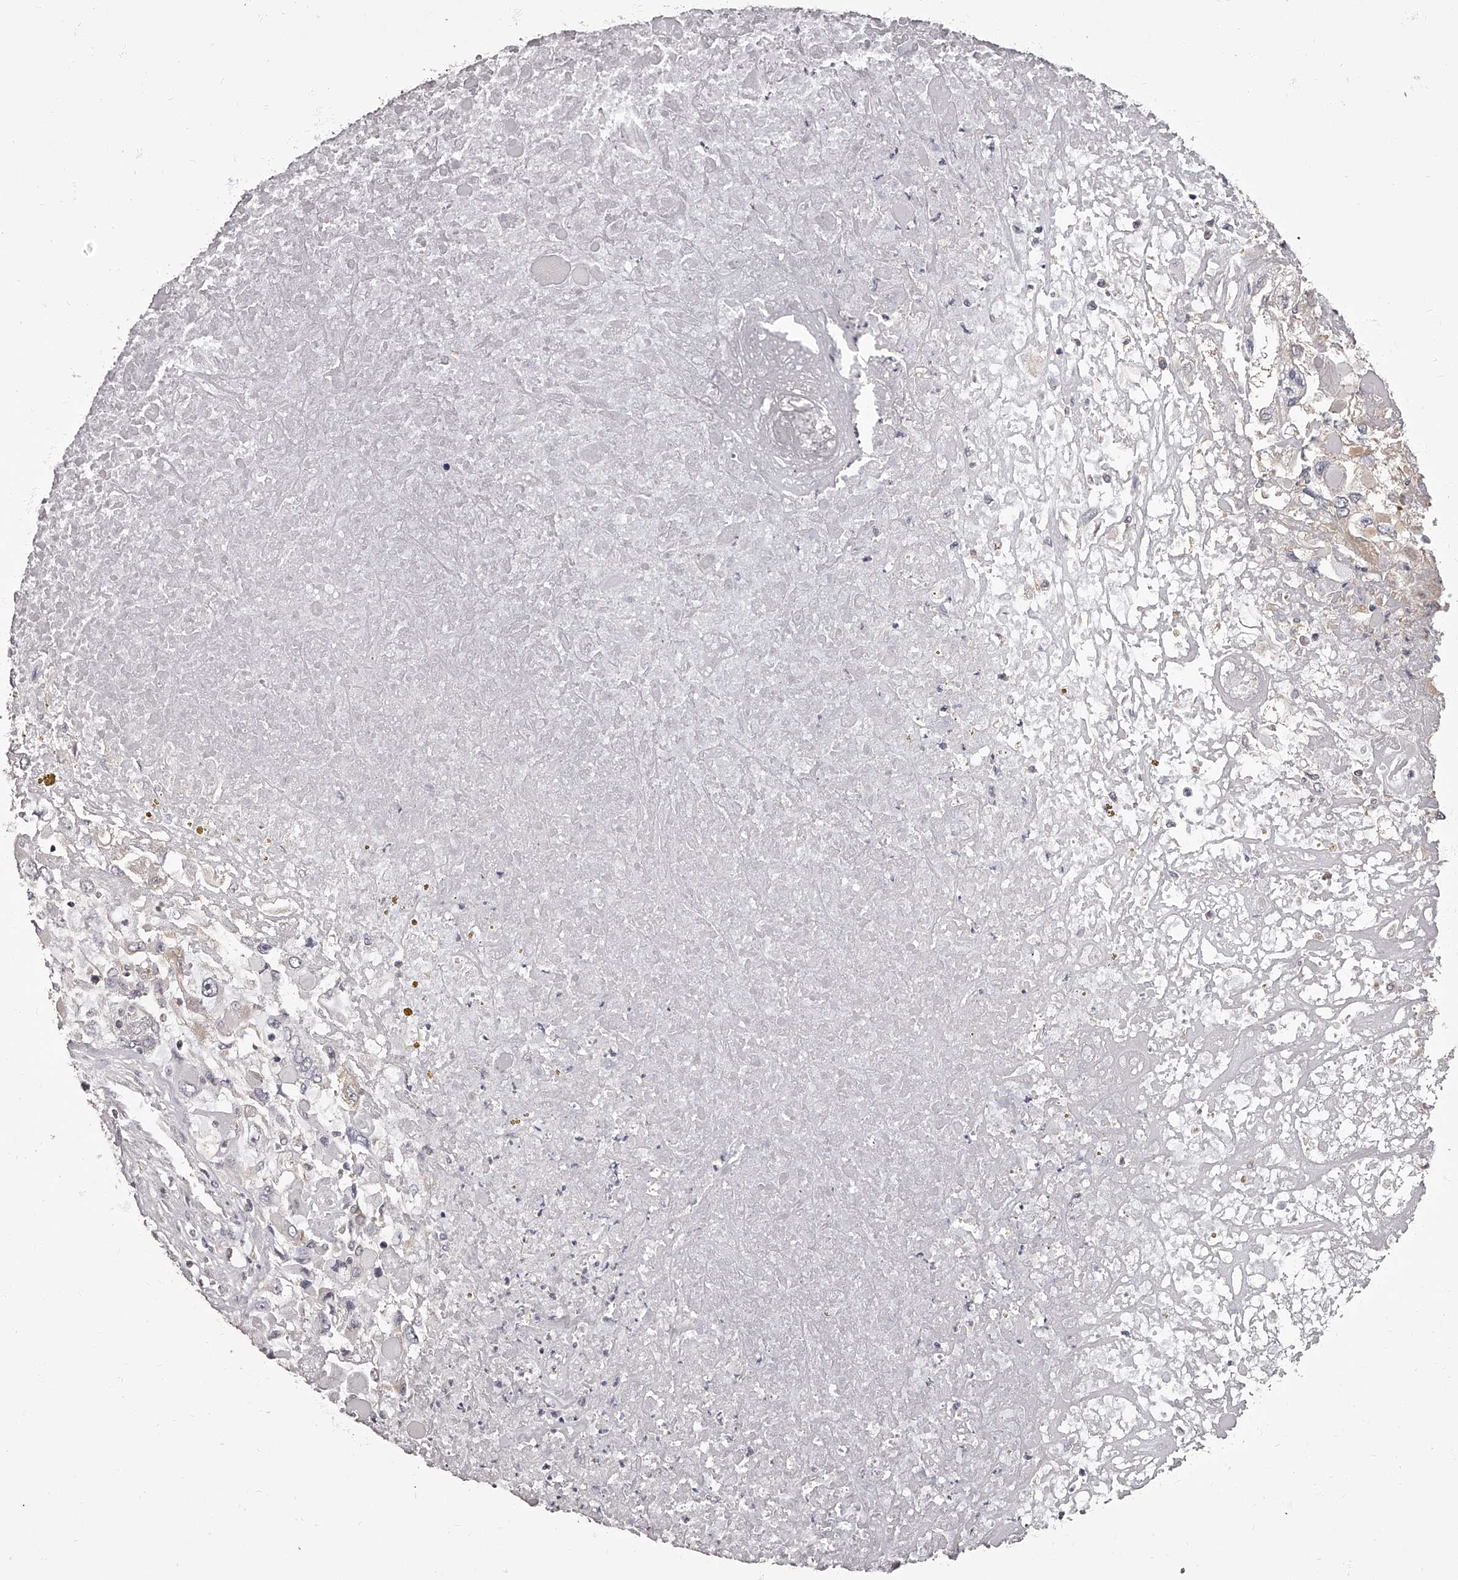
{"staining": {"intensity": "negative", "quantity": "none", "location": "none"}, "tissue": "renal cancer", "cell_type": "Tumor cells", "image_type": "cancer", "snomed": [{"axis": "morphology", "description": "Adenocarcinoma, NOS"}, {"axis": "topography", "description": "Kidney"}], "caption": "Protein analysis of adenocarcinoma (renal) demonstrates no significant expression in tumor cells.", "gene": "APEH", "patient": {"sex": "female", "age": 52}}